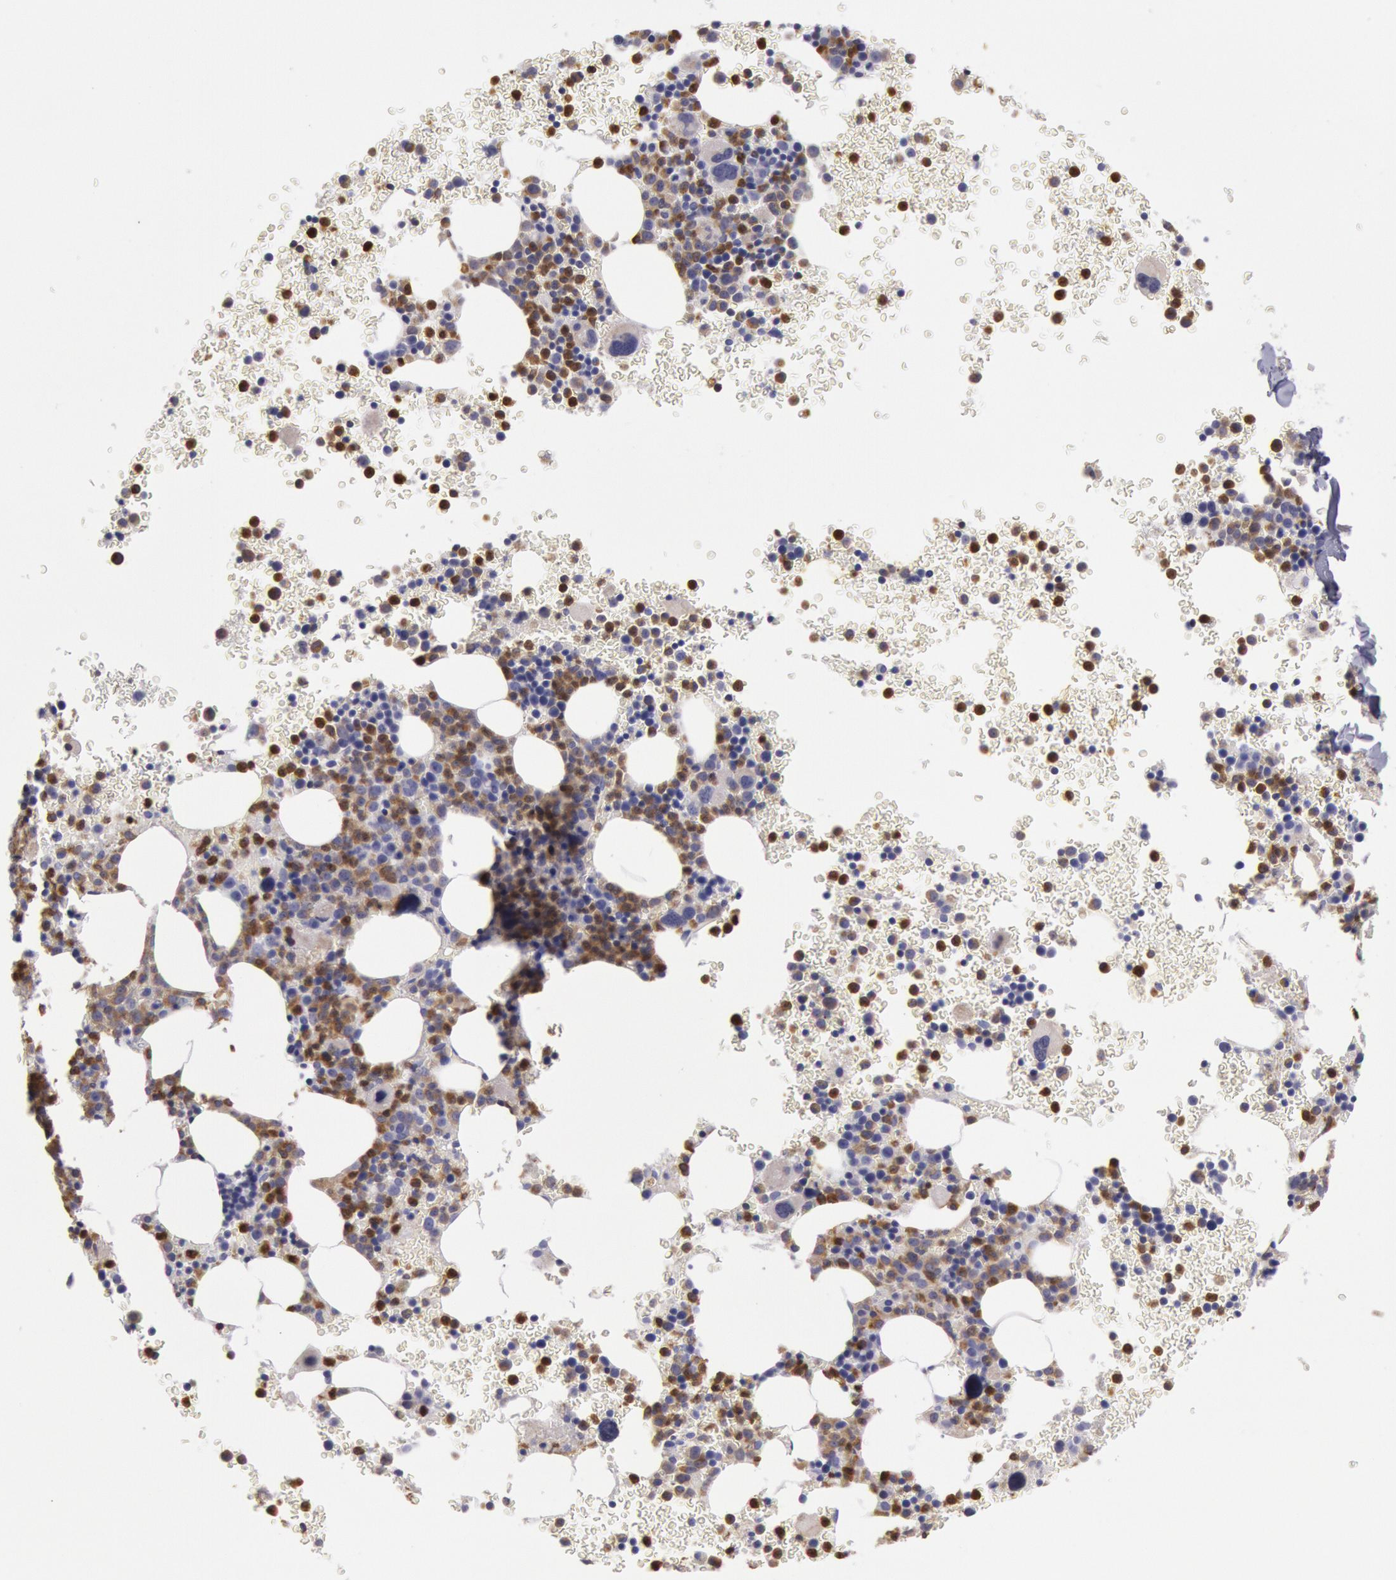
{"staining": {"intensity": "moderate", "quantity": "25%-75%", "location": "nuclear"}, "tissue": "bone marrow", "cell_type": "Hematopoietic cells", "image_type": "normal", "snomed": [{"axis": "morphology", "description": "Normal tissue, NOS"}, {"axis": "topography", "description": "Bone marrow"}], "caption": "An image of human bone marrow stained for a protein shows moderate nuclear brown staining in hematopoietic cells.", "gene": "RAB27A", "patient": {"sex": "male", "age": 69}}